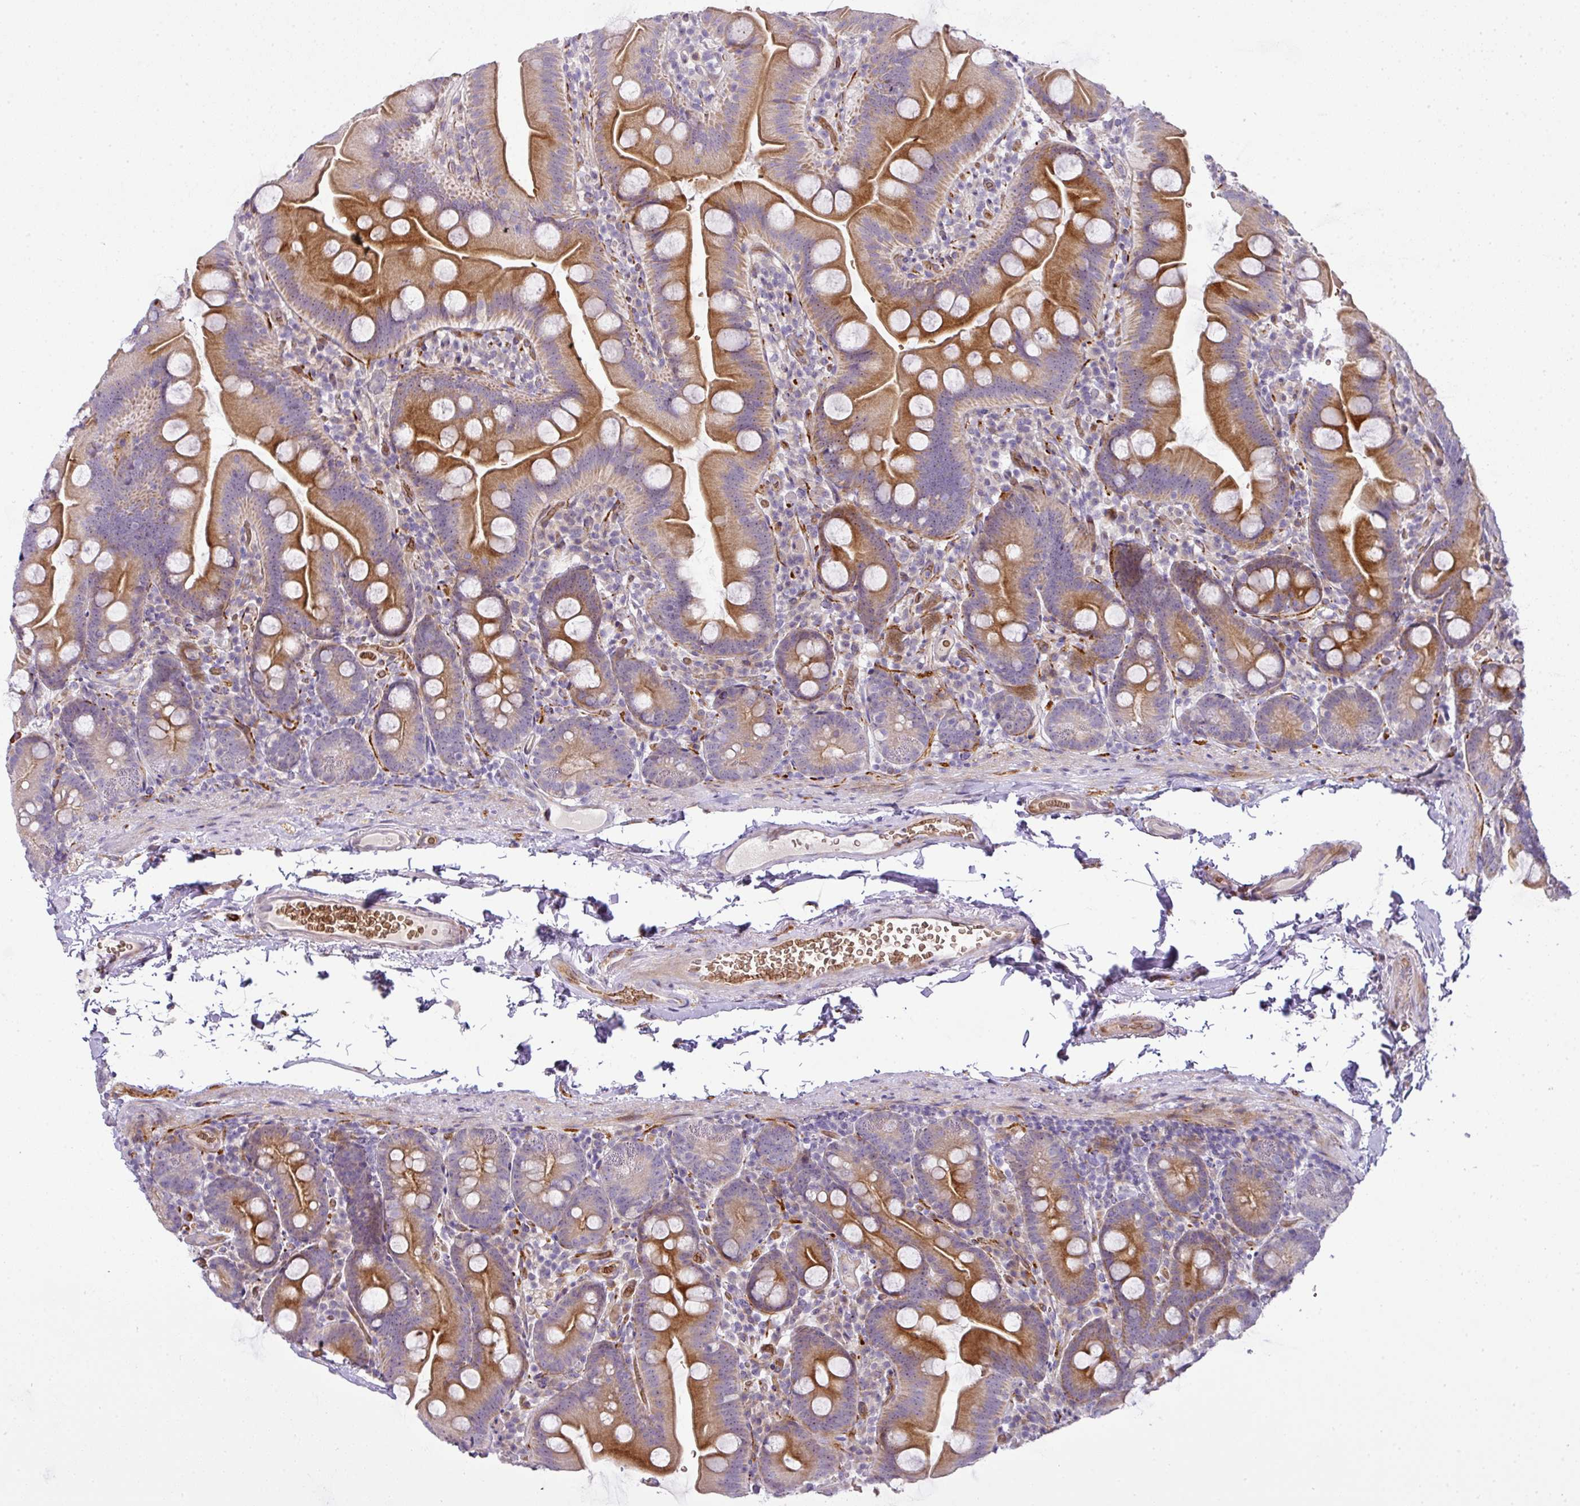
{"staining": {"intensity": "strong", "quantity": "25%-75%", "location": "cytoplasmic/membranous"}, "tissue": "small intestine", "cell_type": "Glandular cells", "image_type": "normal", "snomed": [{"axis": "morphology", "description": "Normal tissue, NOS"}, {"axis": "topography", "description": "Small intestine"}], "caption": "Small intestine stained with DAB immunohistochemistry (IHC) shows high levels of strong cytoplasmic/membranous expression in approximately 25%-75% of glandular cells.", "gene": "ATP6V1F", "patient": {"sex": "female", "age": 68}}